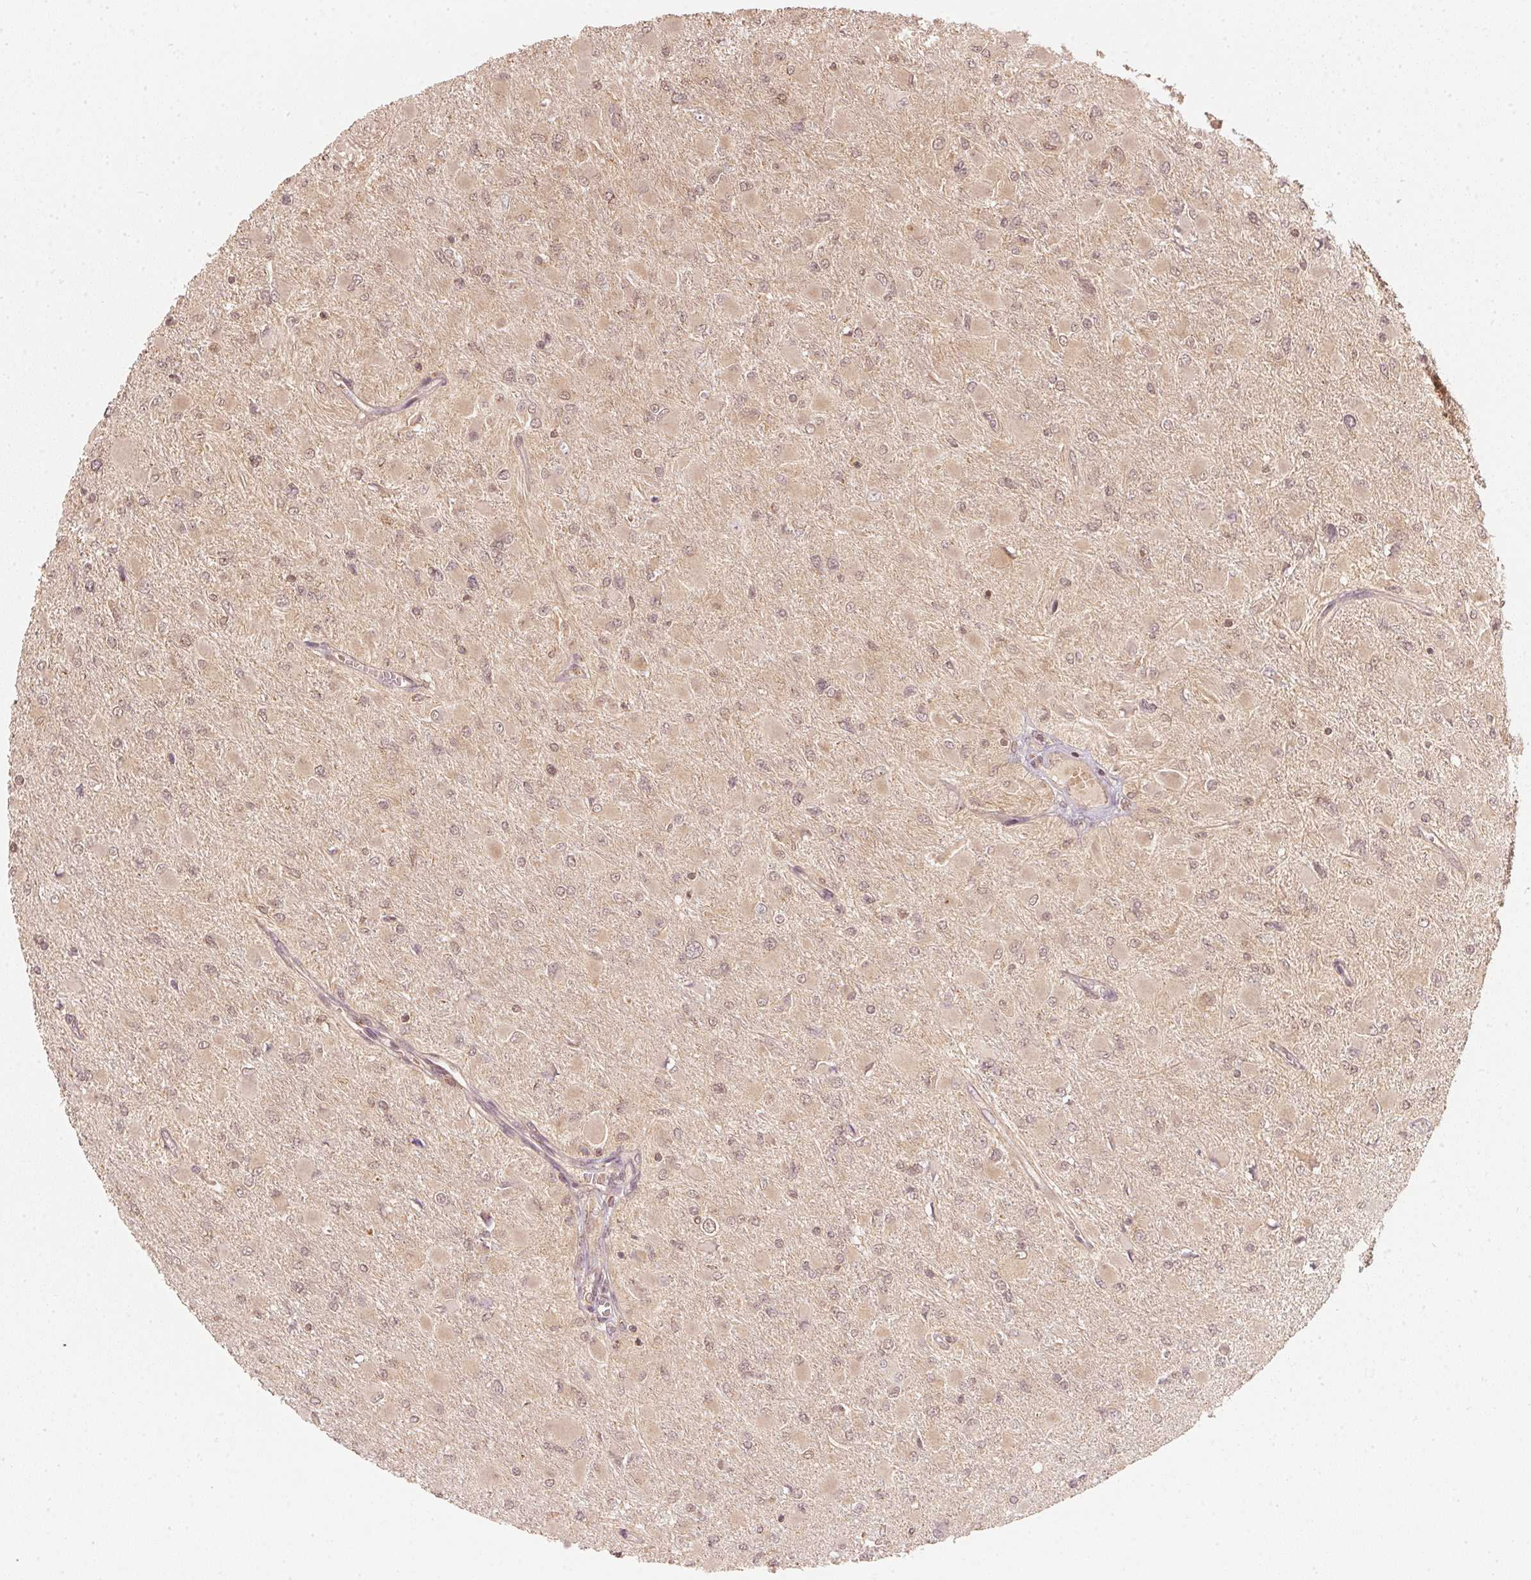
{"staining": {"intensity": "weak", "quantity": ">75%", "location": "cytoplasmic/membranous,nuclear"}, "tissue": "glioma", "cell_type": "Tumor cells", "image_type": "cancer", "snomed": [{"axis": "morphology", "description": "Glioma, malignant, High grade"}, {"axis": "topography", "description": "Cerebral cortex"}], "caption": "Weak cytoplasmic/membranous and nuclear expression for a protein is present in approximately >75% of tumor cells of malignant glioma (high-grade) using IHC.", "gene": "UBE2L3", "patient": {"sex": "female", "age": 36}}